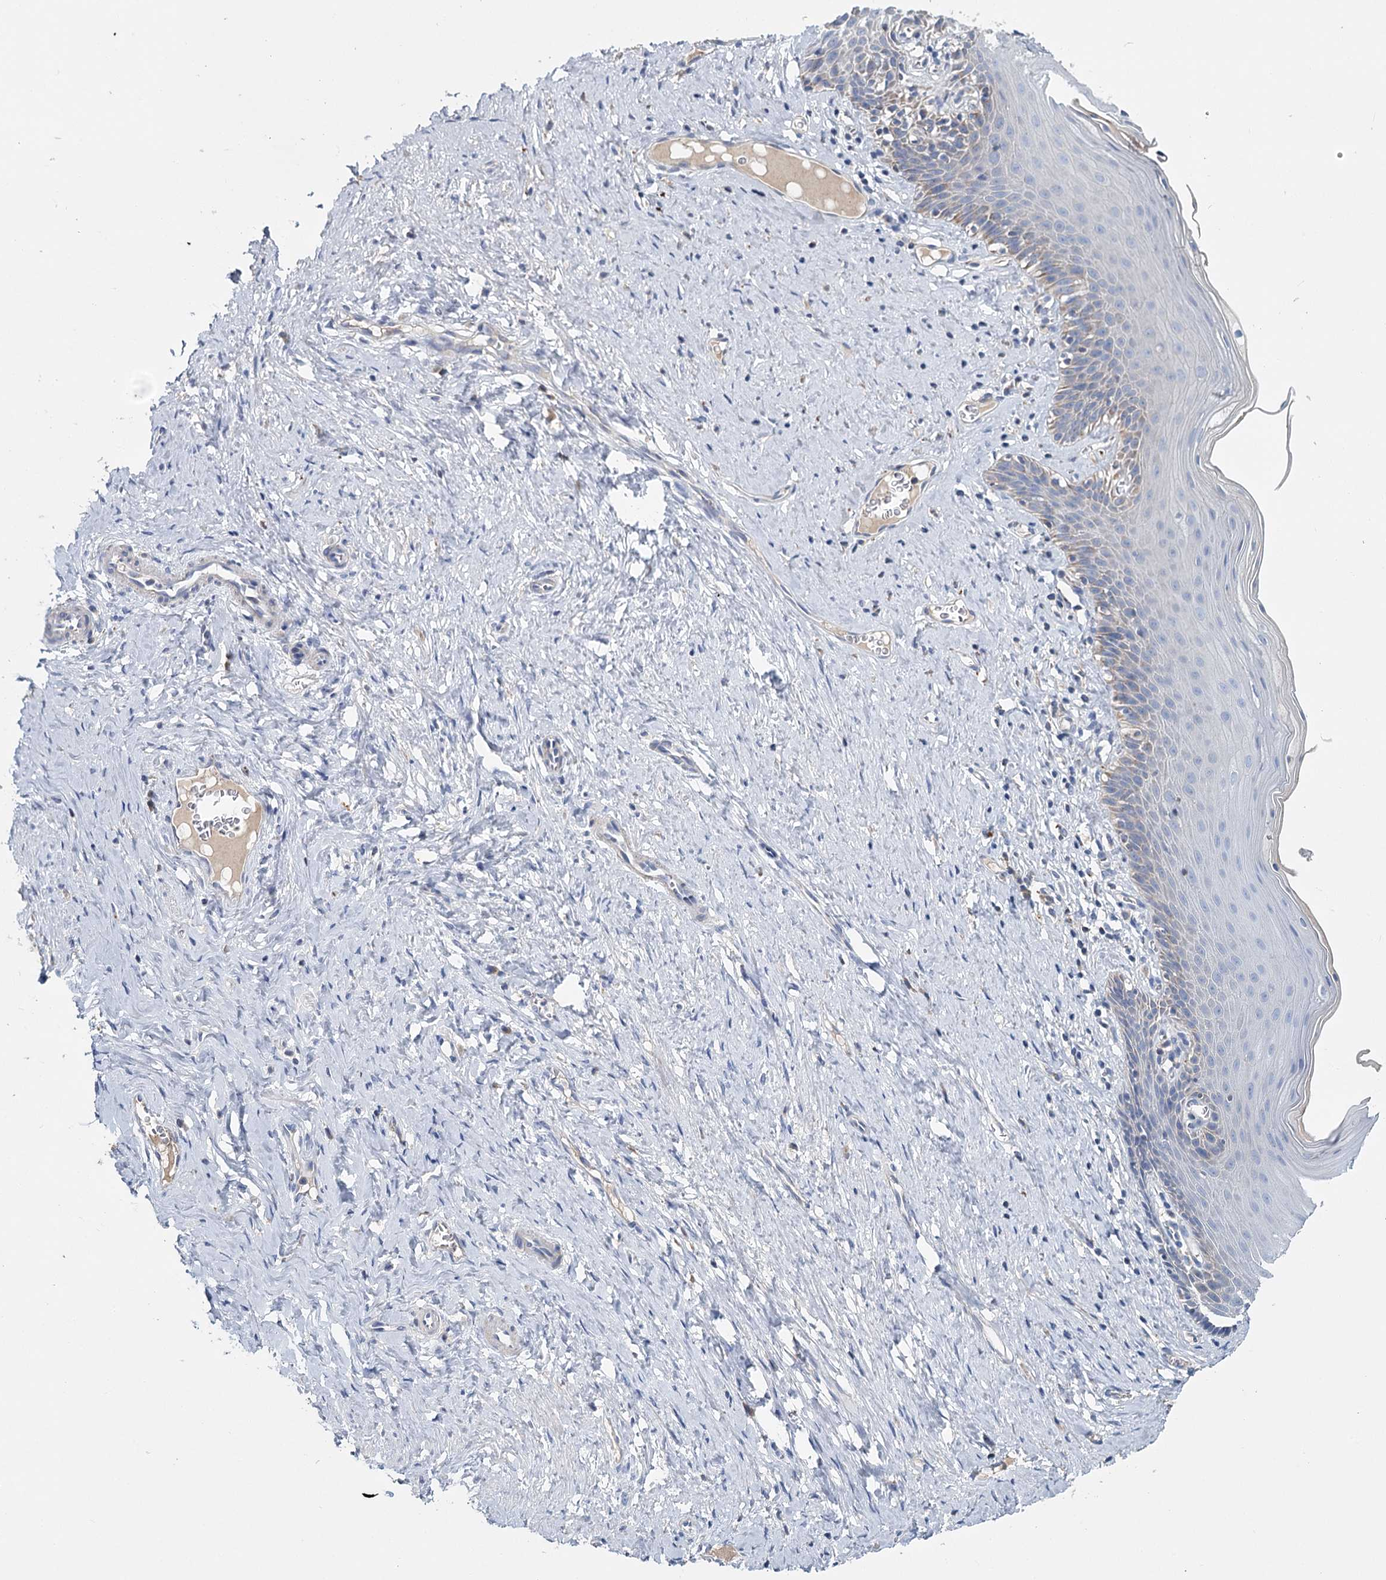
{"staining": {"intensity": "weak", "quantity": ">75%", "location": "cytoplasmic/membranous"}, "tissue": "cervix", "cell_type": "Glandular cells", "image_type": "normal", "snomed": [{"axis": "morphology", "description": "Normal tissue, NOS"}, {"axis": "topography", "description": "Cervix"}], "caption": "IHC (DAB (3,3'-diaminobenzidine)) staining of unremarkable cervix demonstrates weak cytoplasmic/membranous protein staining in about >75% of glandular cells.", "gene": "ANKRD16", "patient": {"sex": "female", "age": 42}}